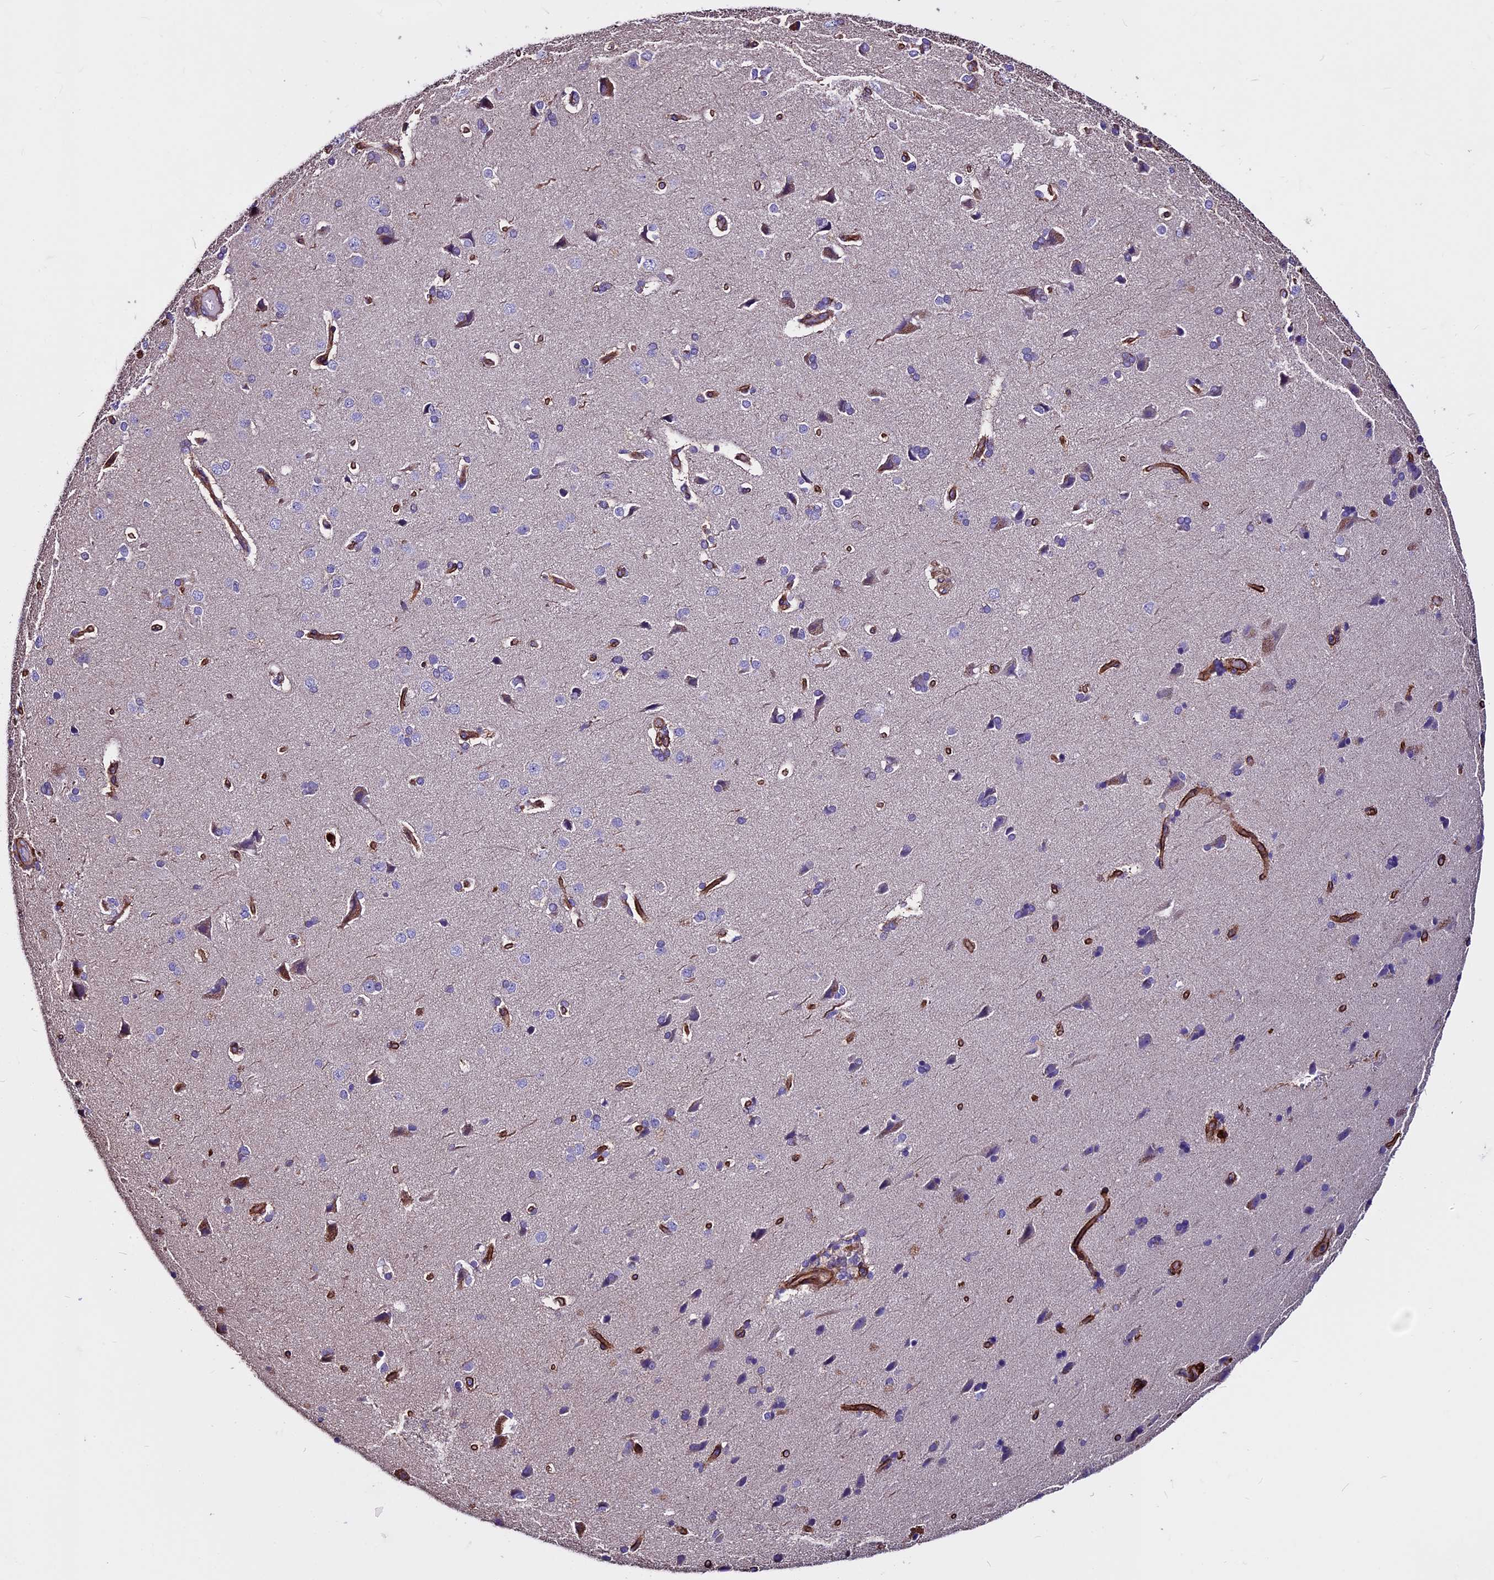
{"staining": {"intensity": "negative", "quantity": "none", "location": "none"}, "tissue": "cerebral cortex", "cell_type": "Endothelial cells", "image_type": "normal", "snomed": [{"axis": "morphology", "description": "Normal tissue, NOS"}, {"axis": "topography", "description": "Cerebral cortex"}], "caption": "The photomicrograph displays no significant positivity in endothelial cells of cerebral cortex.", "gene": "EVA1B", "patient": {"sex": "male", "age": 62}}